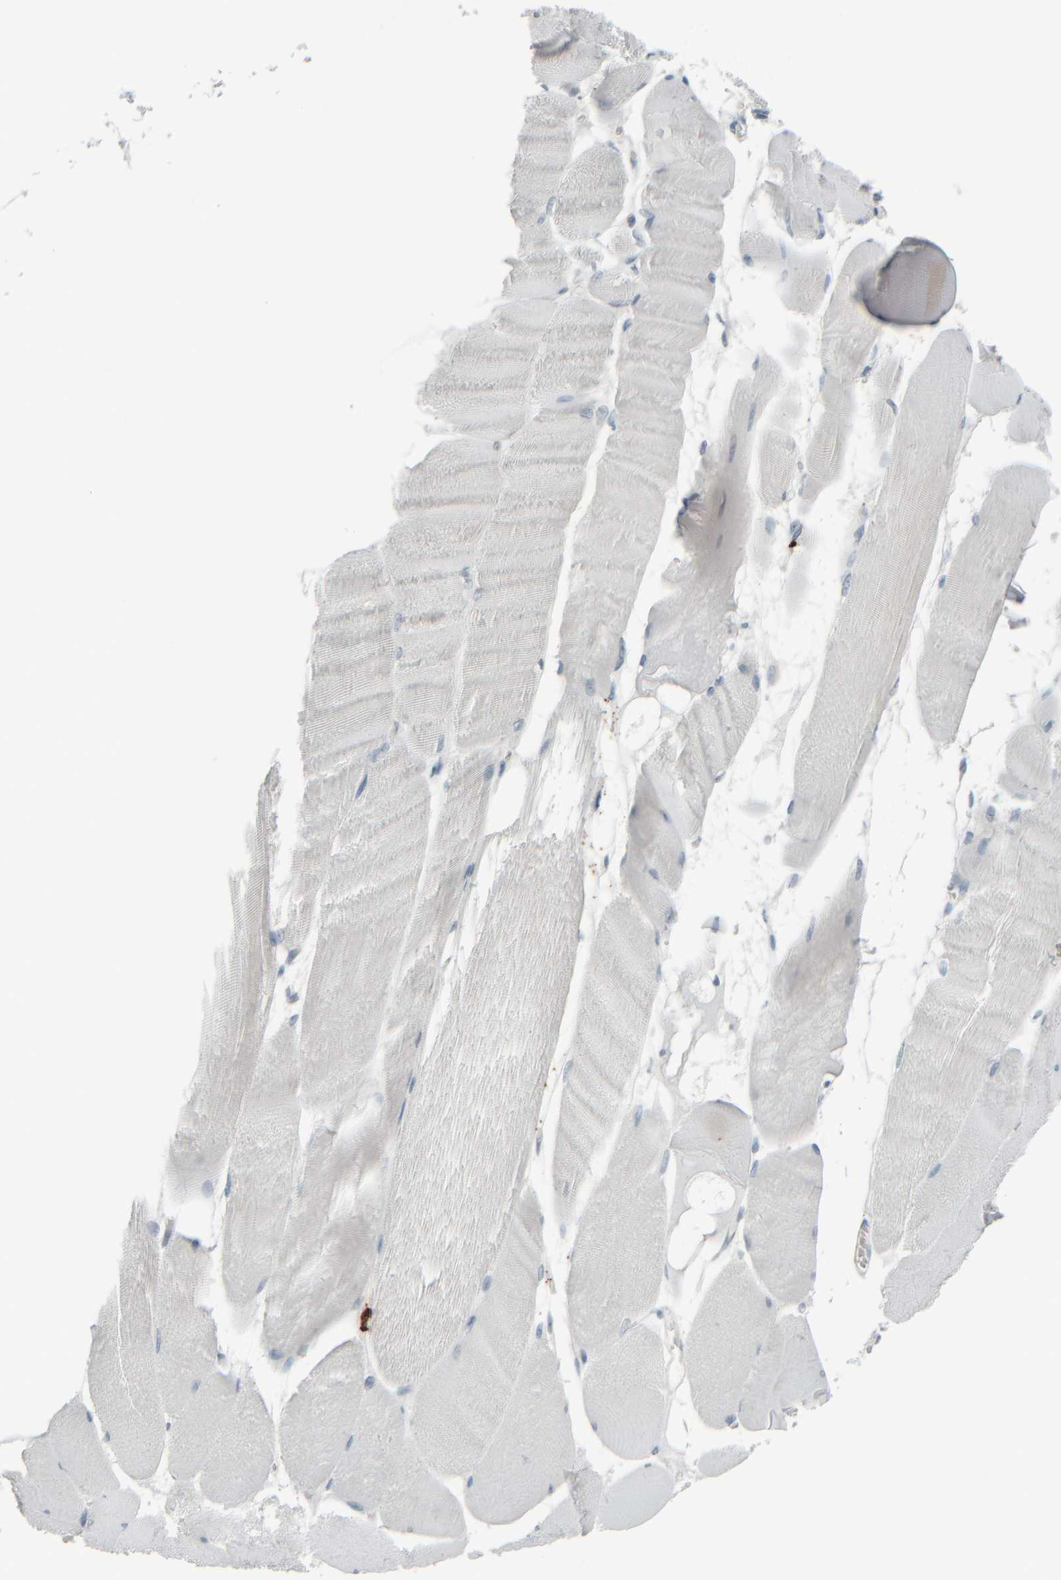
{"staining": {"intensity": "negative", "quantity": "none", "location": "none"}, "tissue": "skeletal muscle", "cell_type": "Myocytes", "image_type": "normal", "snomed": [{"axis": "morphology", "description": "Normal tissue, NOS"}, {"axis": "morphology", "description": "Squamous cell carcinoma, NOS"}, {"axis": "topography", "description": "Skeletal muscle"}], "caption": "Human skeletal muscle stained for a protein using immunohistochemistry demonstrates no expression in myocytes.", "gene": "TPSAB1", "patient": {"sex": "male", "age": 51}}